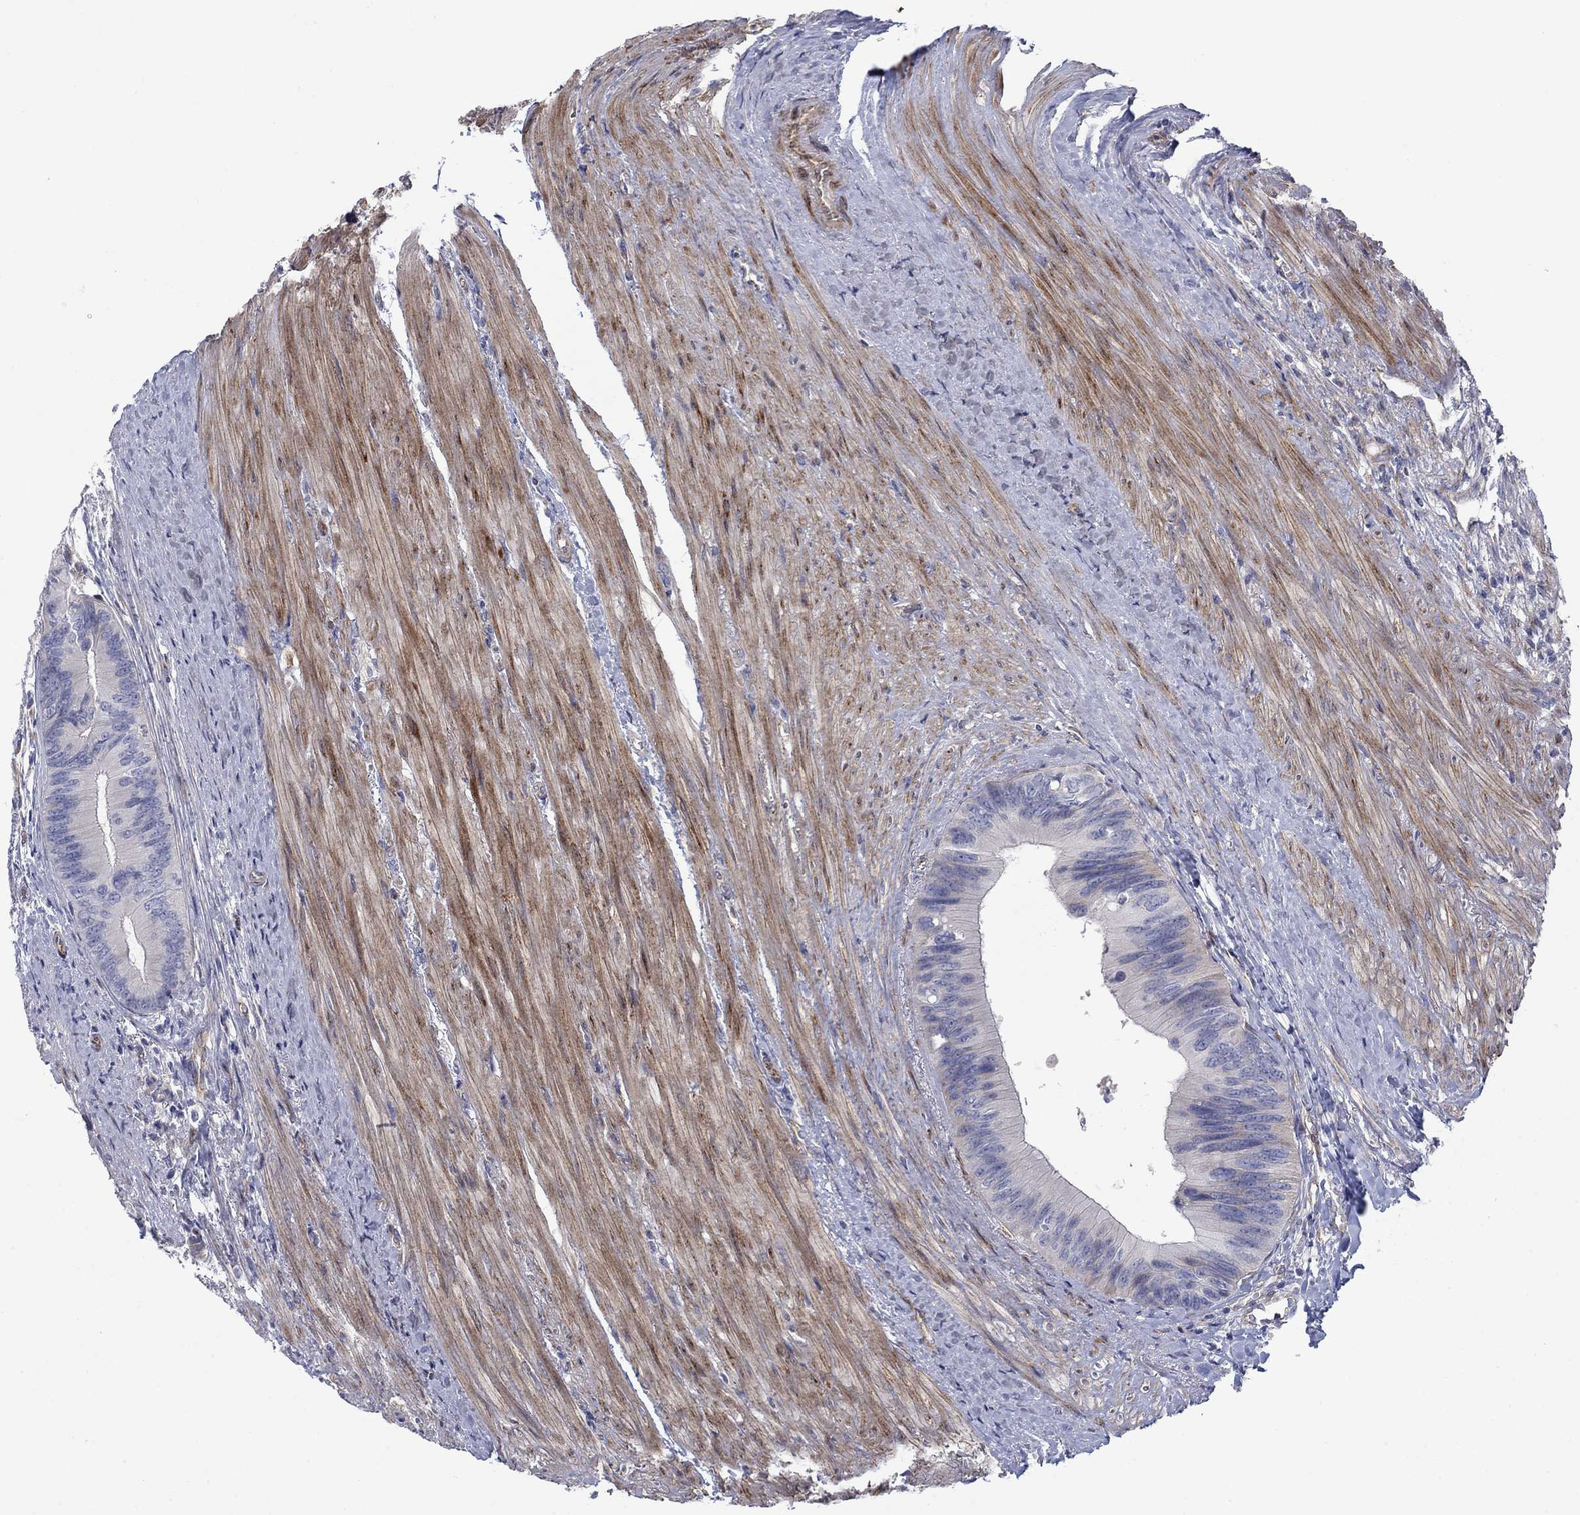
{"staining": {"intensity": "negative", "quantity": "none", "location": "none"}, "tissue": "colorectal cancer", "cell_type": "Tumor cells", "image_type": "cancer", "snomed": [{"axis": "morphology", "description": "Normal tissue, NOS"}, {"axis": "morphology", "description": "Adenocarcinoma, NOS"}, {"axis": "topography", "description": "Colon"}], "caption": "A high-resolution image shows immunohistochemistry (IHC) staining of adenocarcinoma (colorectal), which displays no significant positivity in tumor cells.", "gene": "FXR1", "patient": {"sex": "male", "age": 65}}